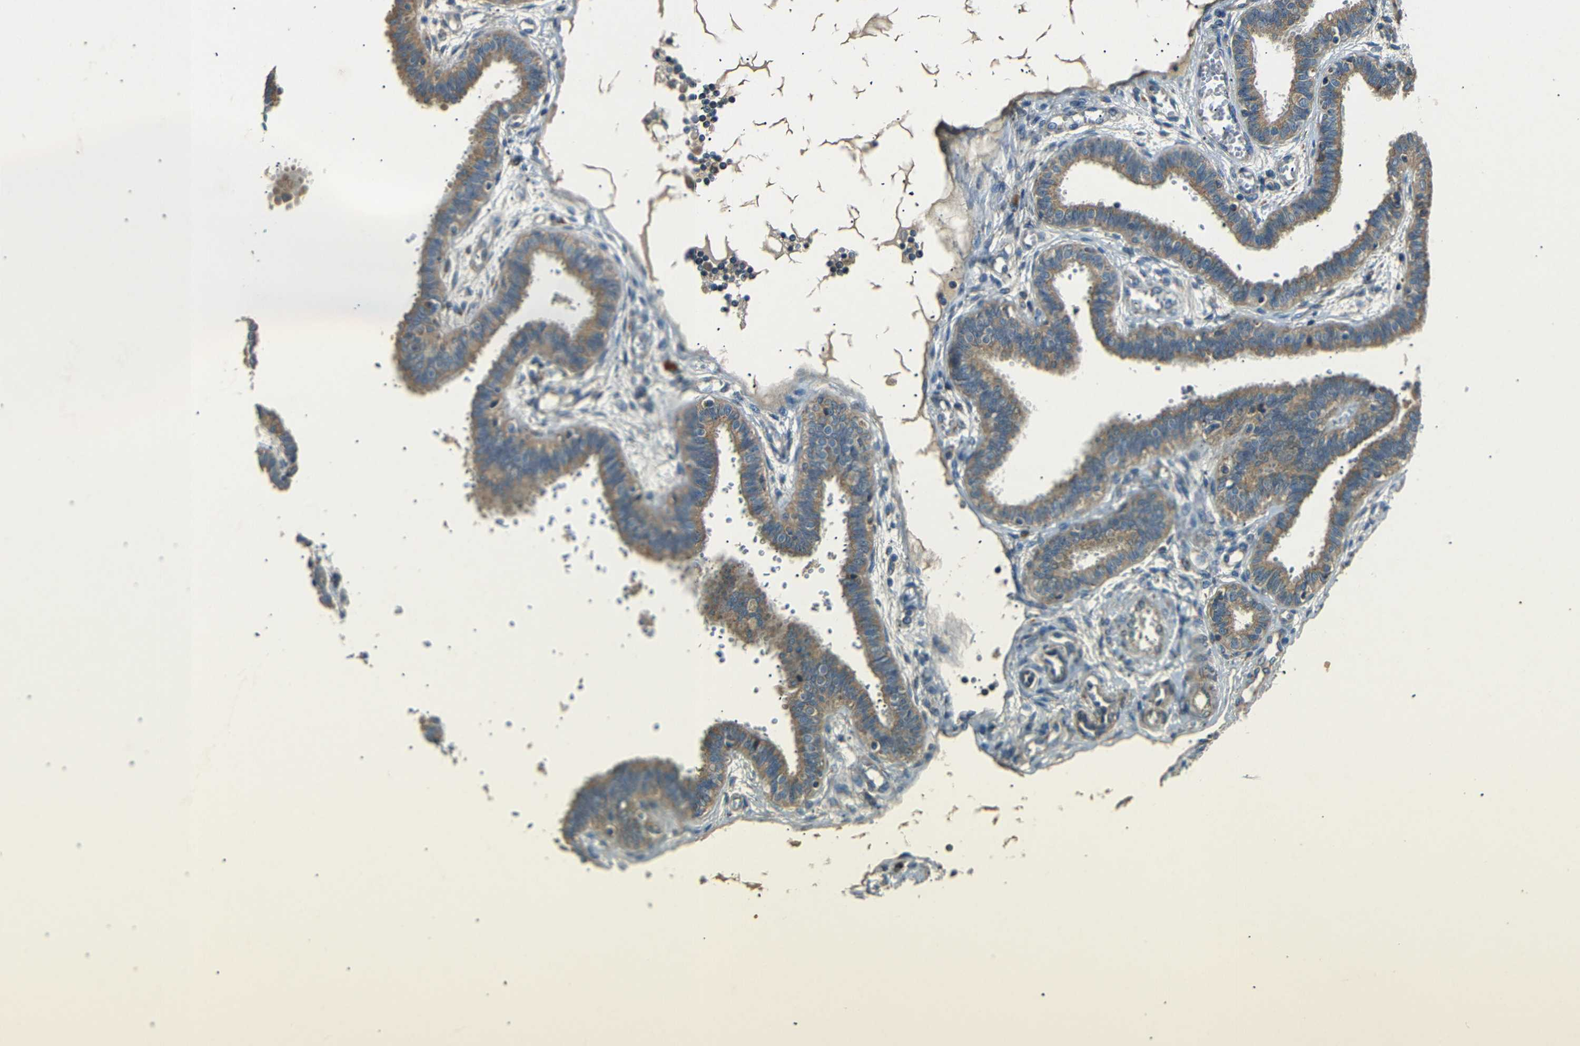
{"staining": {"intensity": "moderate", "quantity": ">75%", "location": "cytoplasmic/membranous"}, "tissue": "fallopian tube", "cell_type": "Glandular cells", "image_type": "normal", "snomed": [{"axis": "morphology", "description": "Normal tissue, NOS"}, {"axis": "topography", "description": "Fallopian tube"}], "caption": "Protein expression analysis of benign fallopian tube displays moderate cytoplasmic/membranous expression in about >75% of glandular cells.", "gene": "NETO2", "patient": {"sex": "female", "age": 32}}